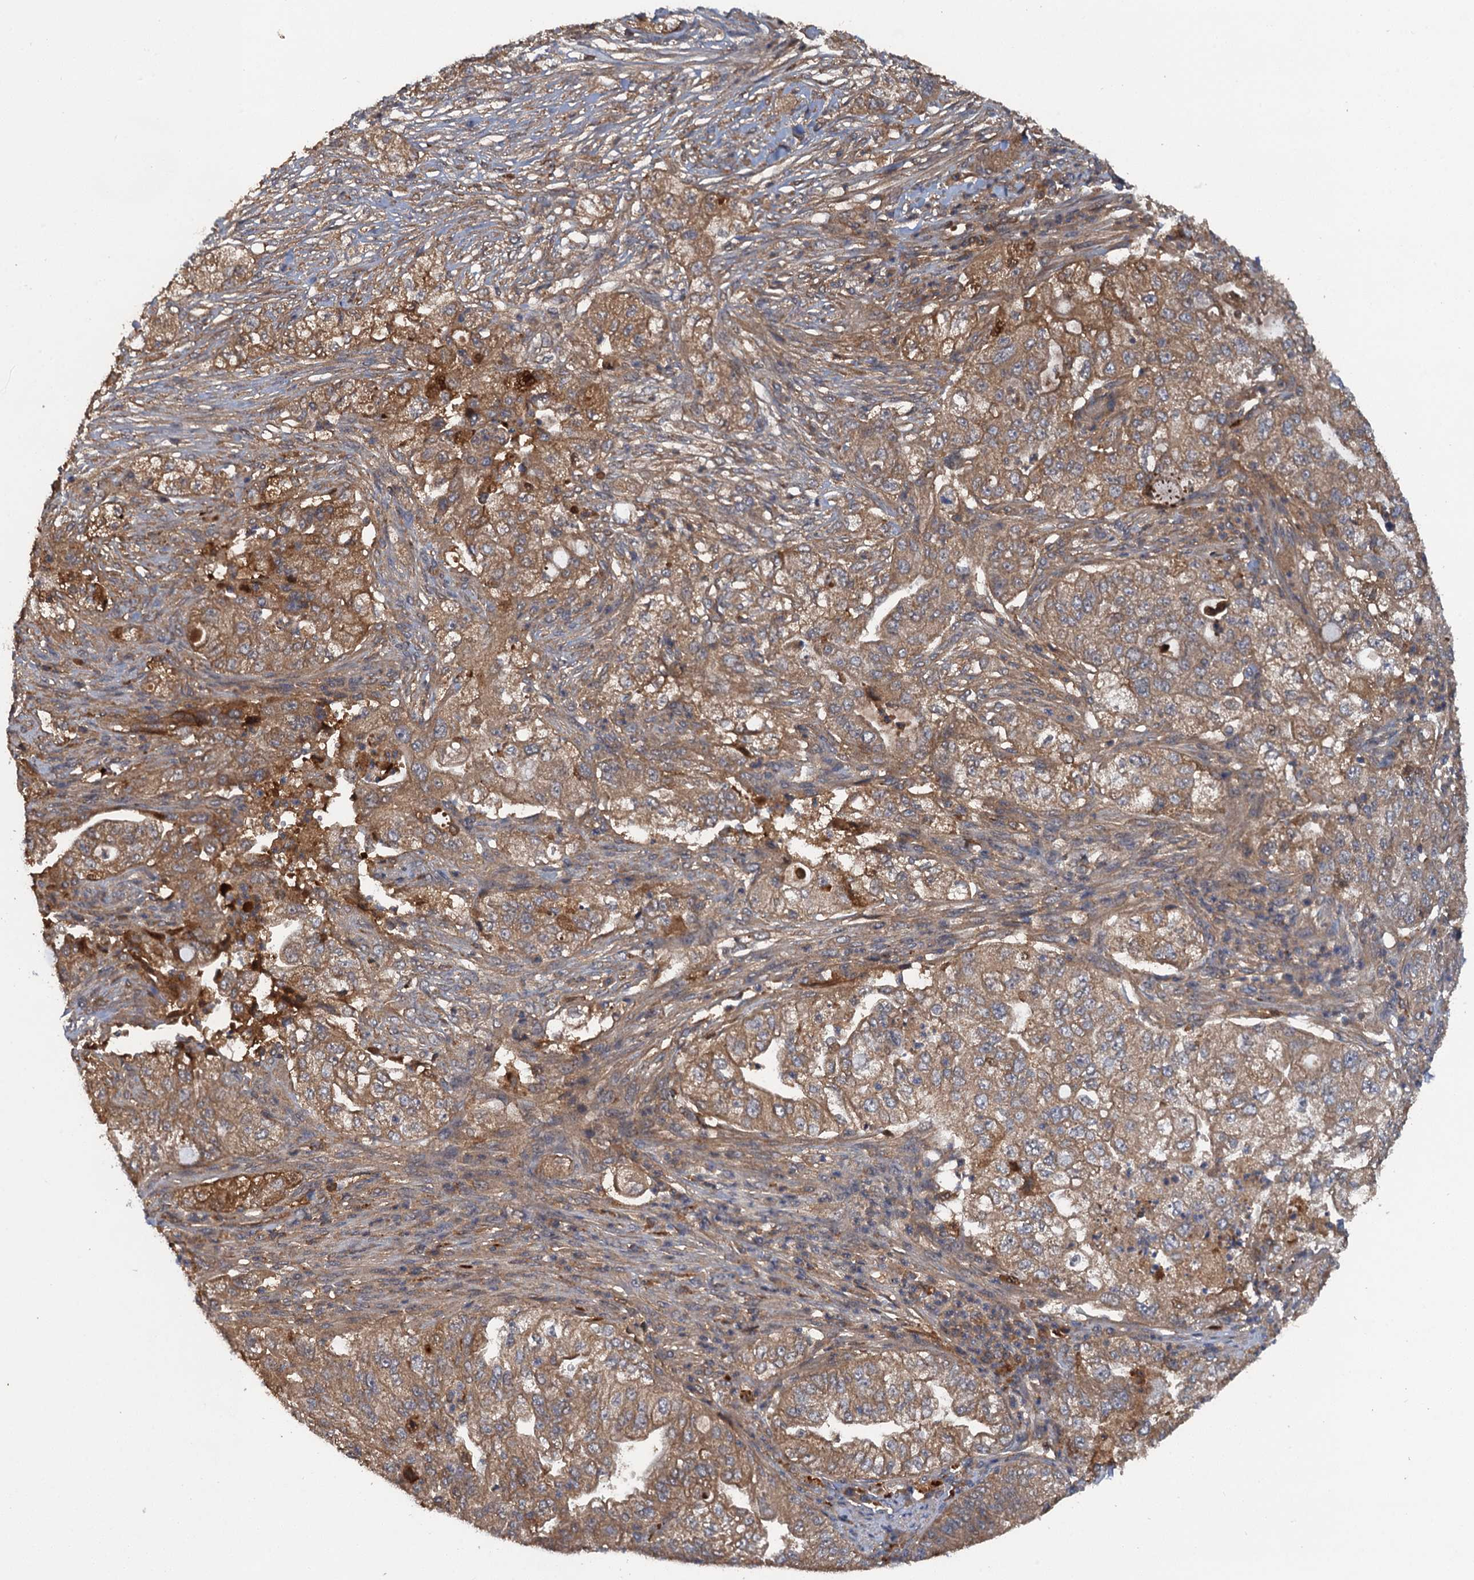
{"staining": {"intensity": "moderate", "quantity": ">75%", "location": "cytoplasmic/membranous"}, "tissue": "pancreatic cancer", "cell_type": "Tumor cells", "image_type": "cancer", "snomed": [{"axis": "morphology", "description": "Adenocarcinoma, NOS"}, {"axis": "topography", "description": "Pancreas"}], "caption": "Immunohistochemistry staining of adenocarcinoma (pancreatic), which shows medium levels of moderate cytoplasmic/membranous expression in approximately >75% of tumor cells indicating moderate cytoplasmic/membranous protein expression. The staining was performed using DAB (brown) for protein detection and nuclei were counterstained in hematoxylin (blue).", "gene": "HAPLN3", "patient": {"sex": "female", "age": 78}}